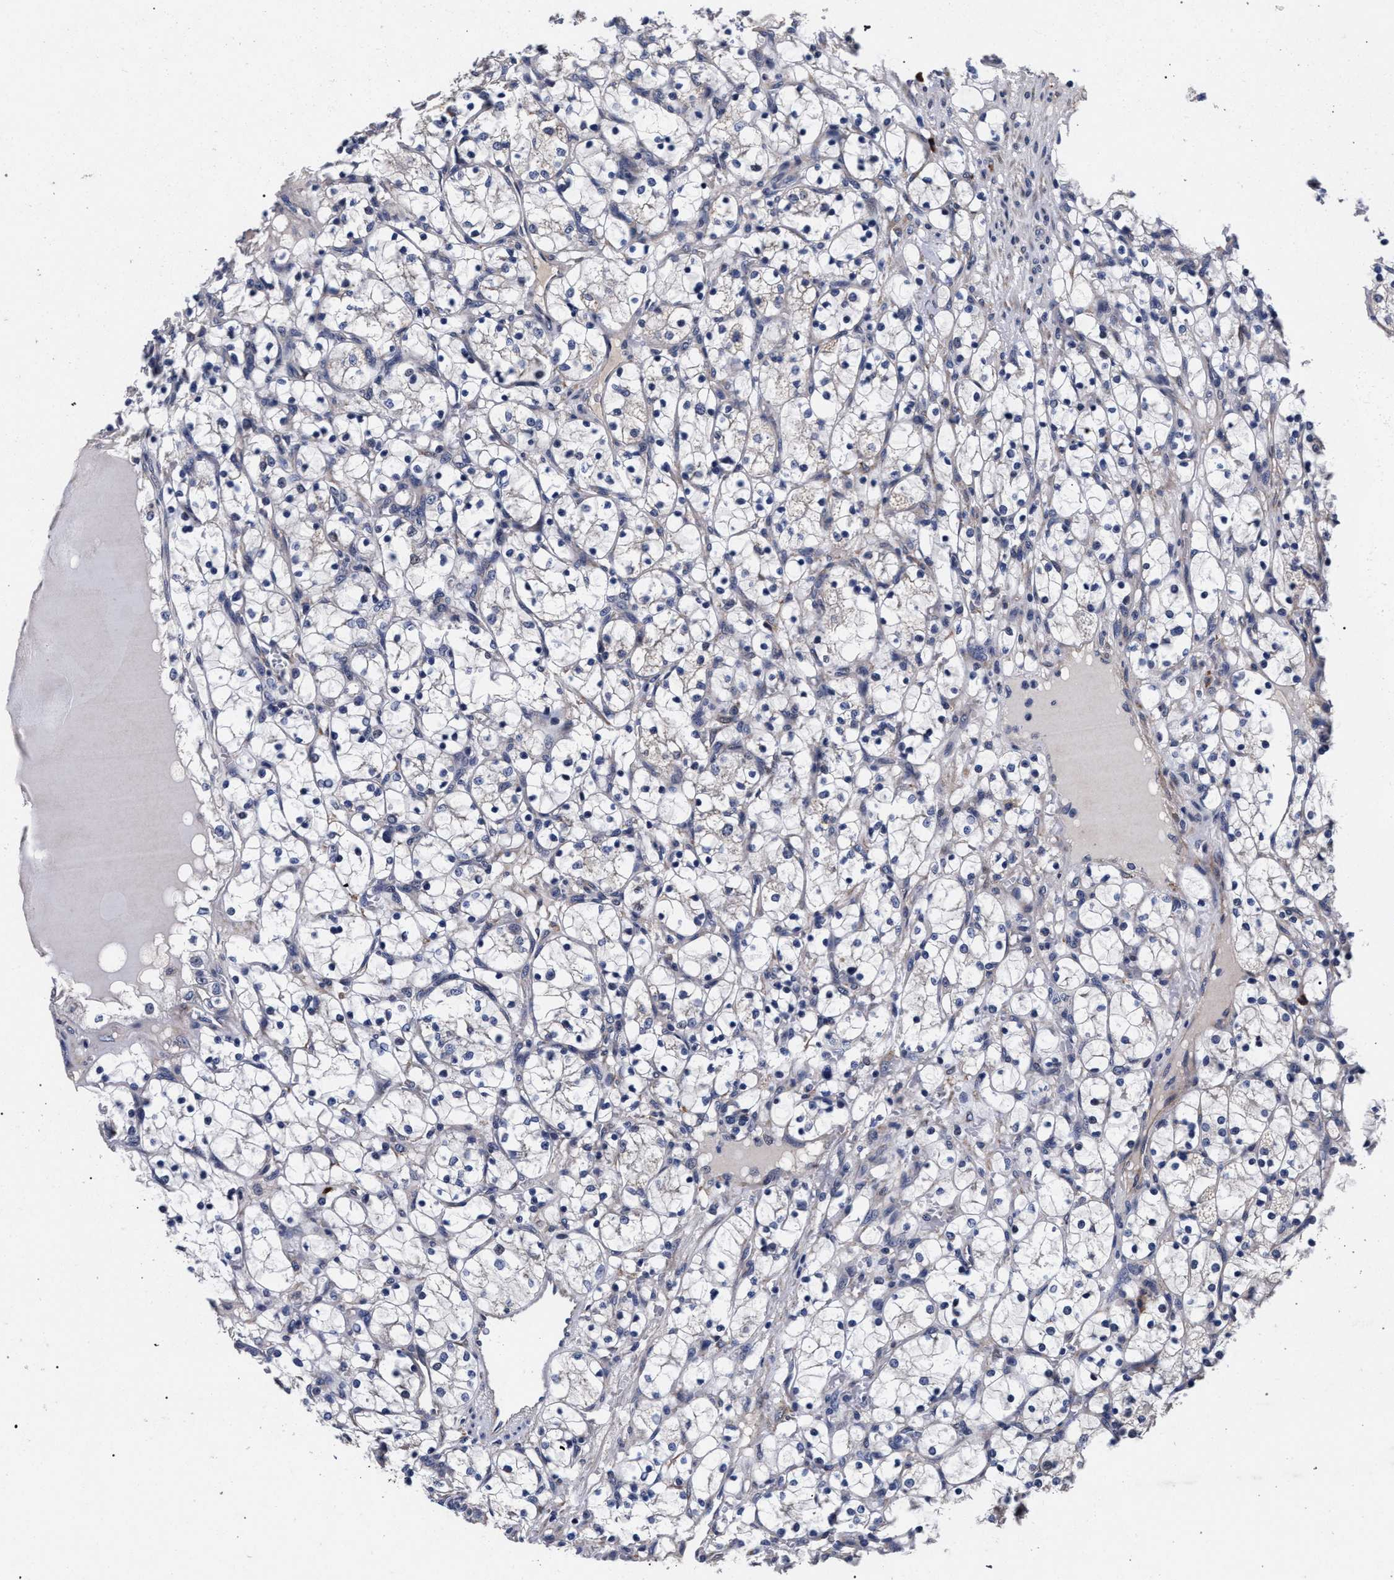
{"staining": {"intensity": "negative", "quantity": "none", "location": "none"}, "tissue": "renal cancer", "cell_type": "Tumor cells", "image_type": "cancer", "snomed": [{"axis": "morphology", "description": "Adenocarcinoma, NOS"}, {"axis": "topography", "description": "Kidney"}], "caption": "Renal adenocarcinoma stained for a protein using immunohistochemistry (IHC) exhibits no positivity tumor cells.", "gene": "CFAP95", "patient": {"sex": "female", "age": 69}}